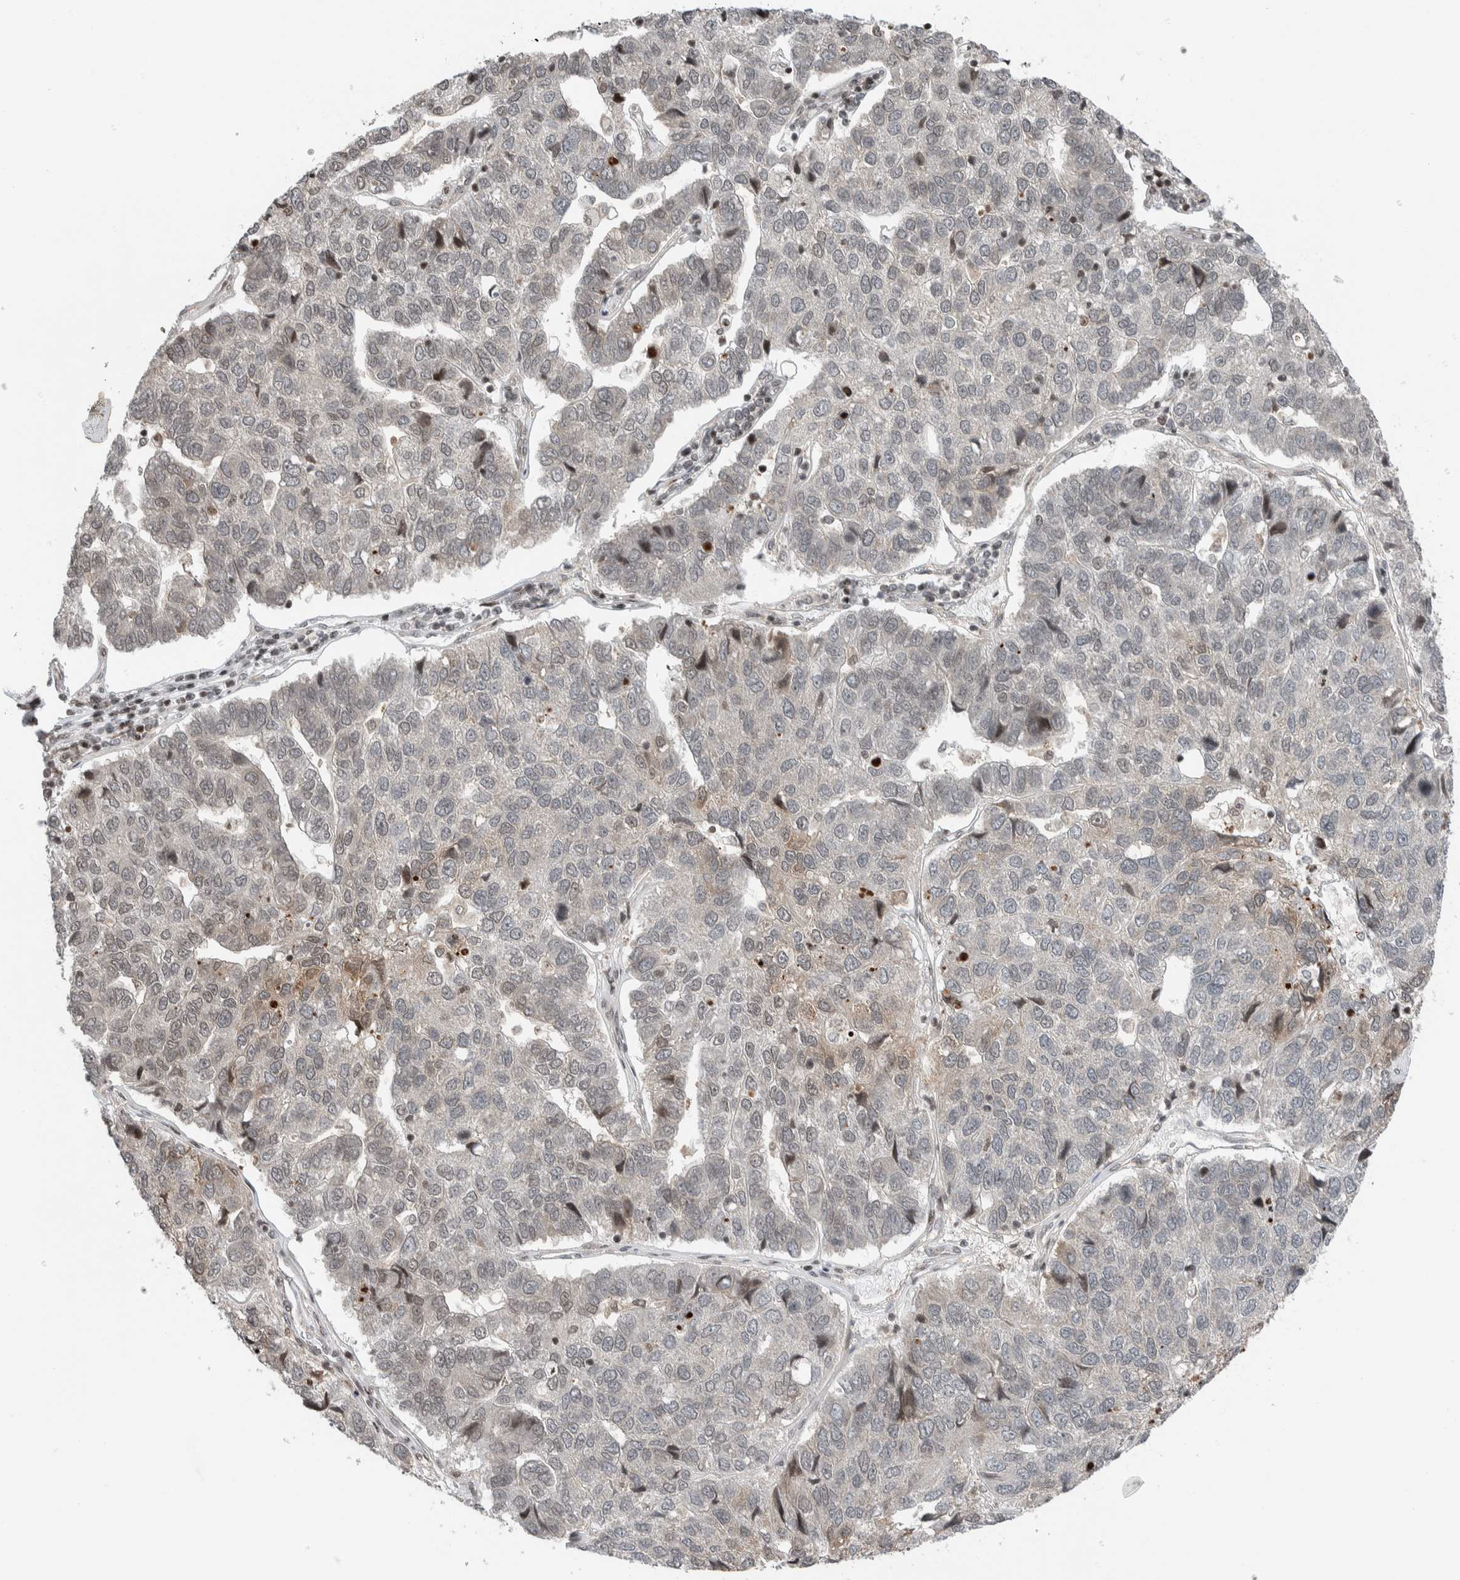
{"staining": {"intensity": "weak", "quantity": "<25%", "location": "cytoplasmic/membranous"}, "tissue": "pancreatic cancer", "cell_type": "Tumor cells", "image_type": "cancer", "snomed": [{"axis": "morphology", "description": "Adenocarcinoma, NOS"}, {"axis": "topography", "description": "Pancreas"}], "caption": "Photomicrograph shows no significant protein staining in tumor cells of adenocarcinoma (pancreatic).", "gene": "NPLOC4", "patient": {"sex": "female", "age": 61}}